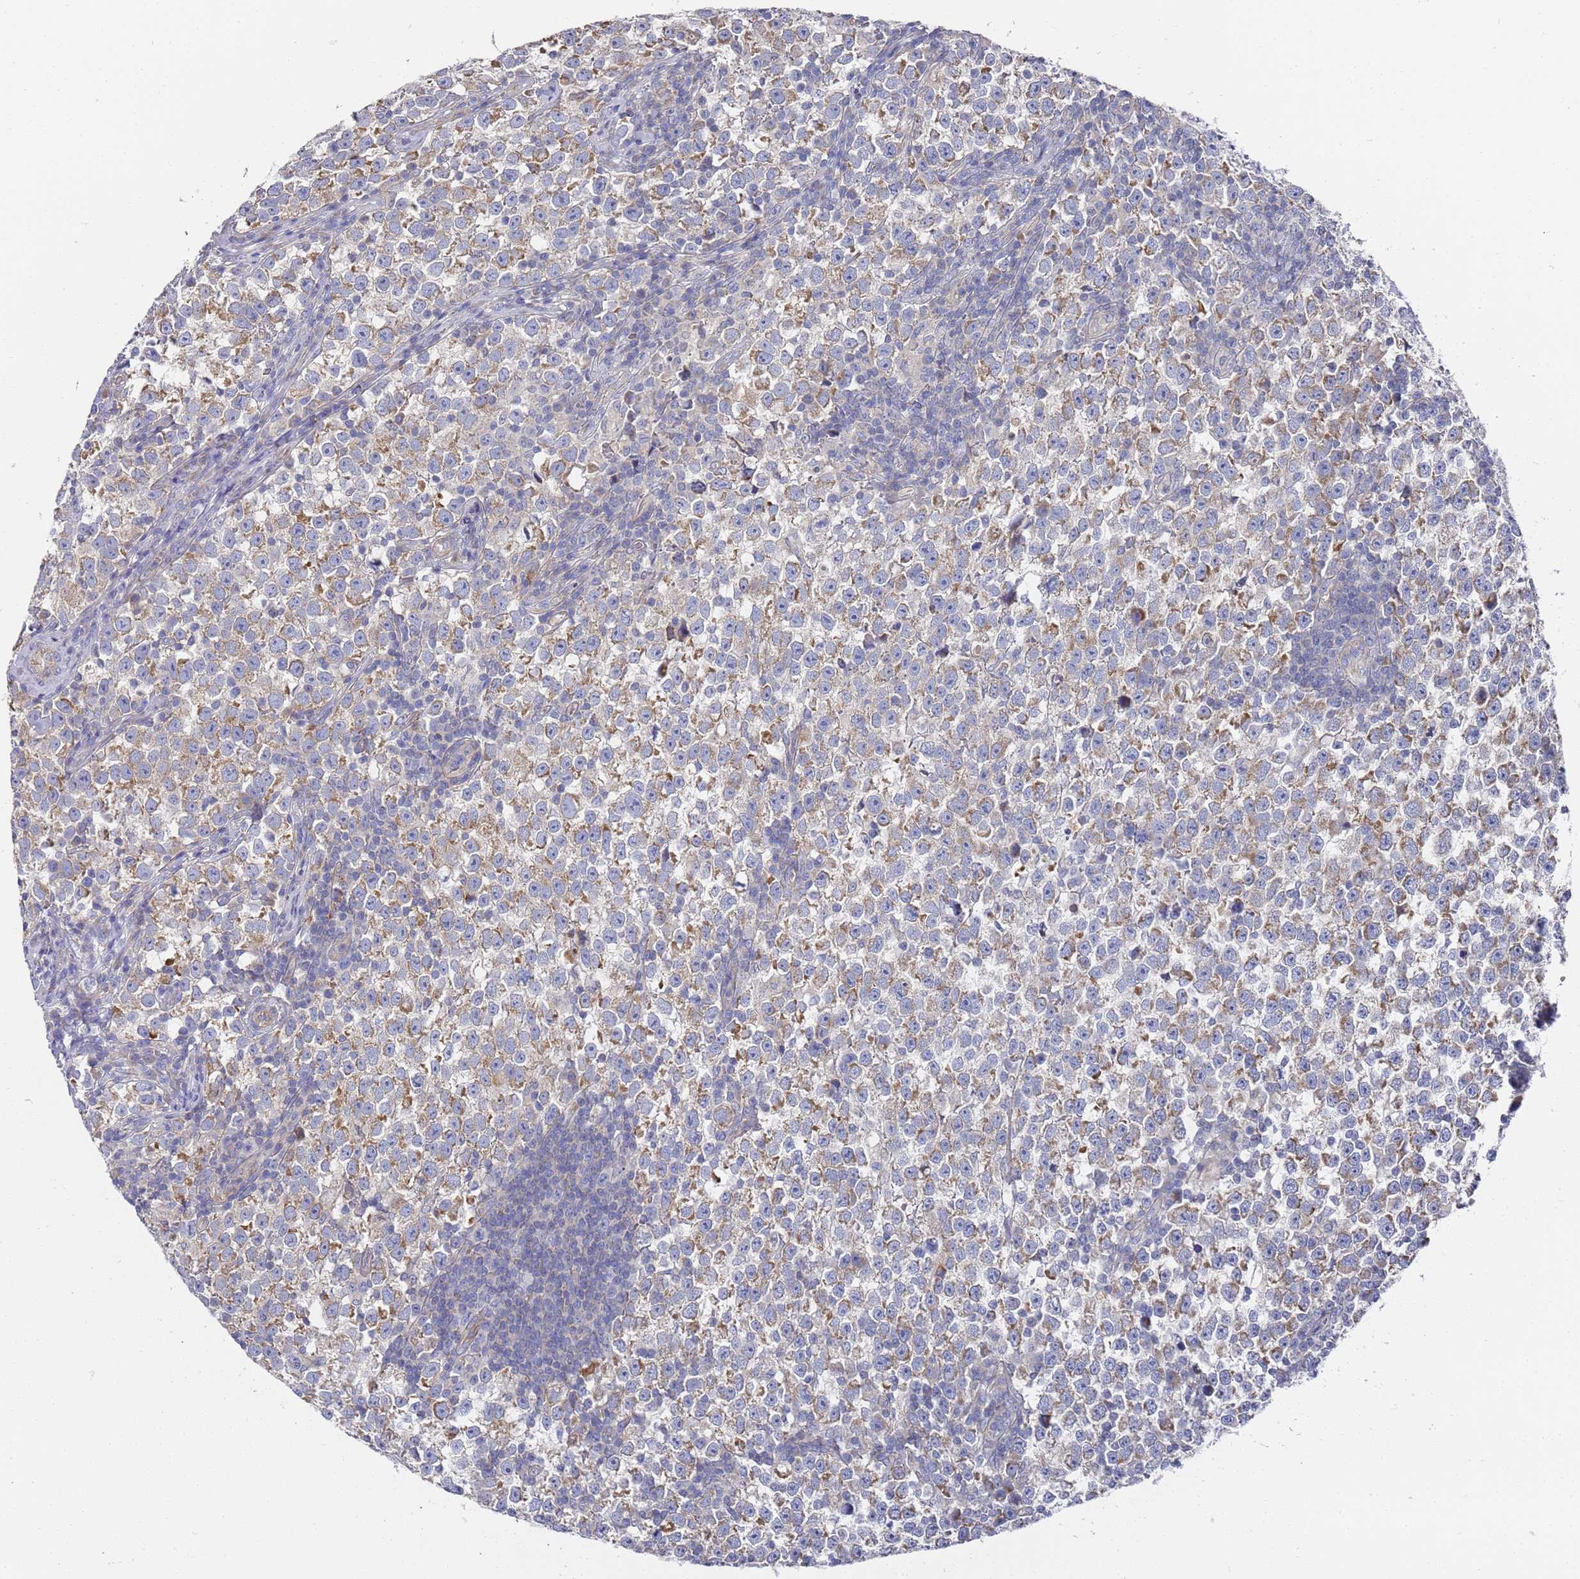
{"staining": {"intensity": "moderate", "quantity": "<25%", "location": "cytoplasmic/membranous"}, "tissue": "testis cancer", "cell_type": "Tumor cells", "image_type": "cancer", "snomed": [{"axis": "morphology", "description": "Normal tissue, NOS"}, {"axis": "morphology", "description": "Seminoma, NOS"}, {"axis": "topography", "description": "Testis"}], "caption": "There is low levels of moderate cytoplasmic/membranous staining in tumor cells of testis cancer (seminoma), as demonstrated by immunohistochemical staining (brown color).", "gene": "SCAPER", "patient": {"sex": "male", "age": 43}}